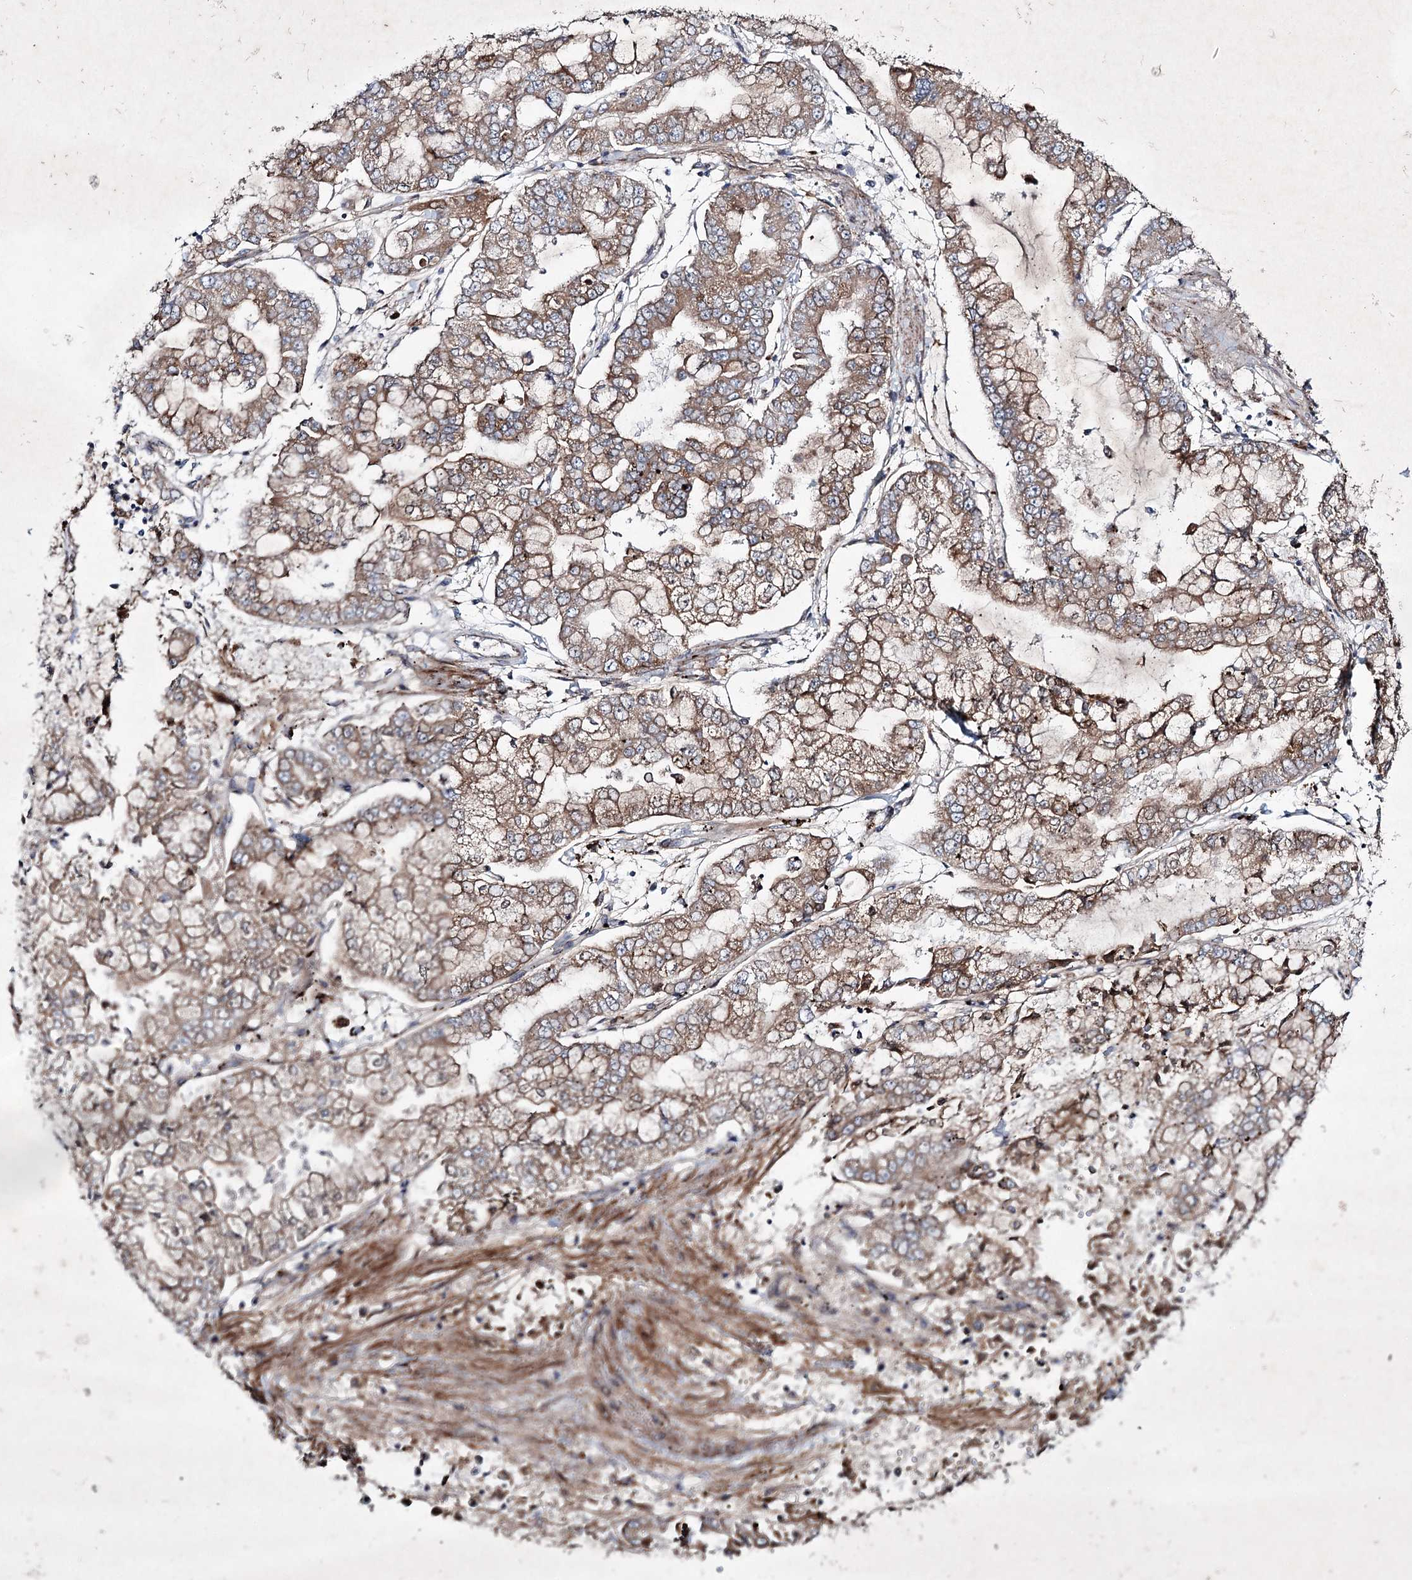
{"staining": {"intensity": "weak", "quantity": ">75%", "location": "cytoplasmic/membranous"}, "tissue": "stomach cancer", "cell_type": "Tumor cells", "image_type": "cancer", "snomed": [{"axis": "morphology", "description": "Adenocarcinoma, NOS"}, {"axis": "topography", "description": "Stomach"}], "caption": "IHC of adenocarcinoma (stomach) demonstrates low levels of weak cytoplasmic/membranous staining in about >75% of tumor cells.", "gene": "ALG9", "patient": {"sex": "male", "age": 76}}